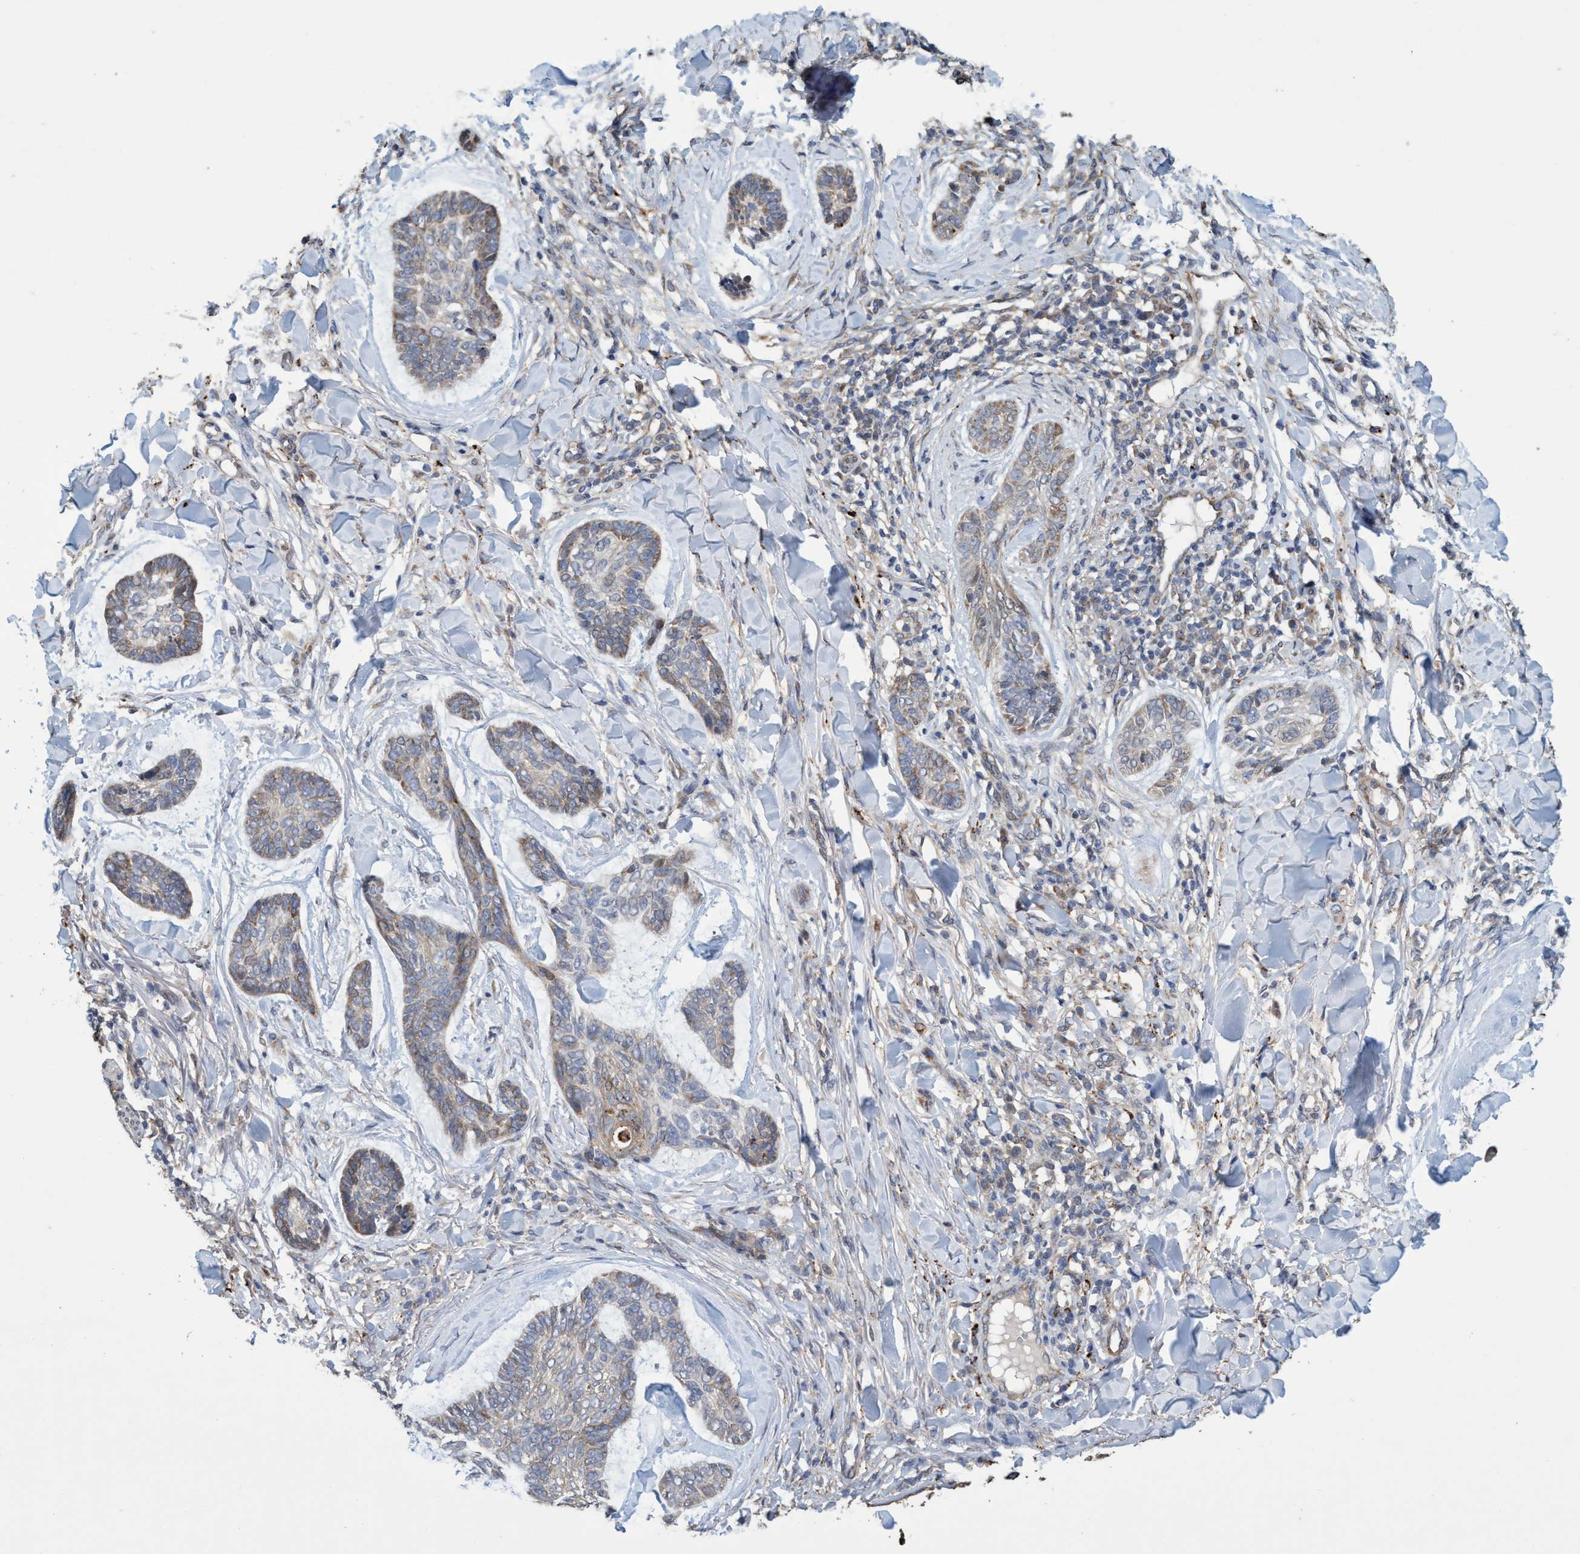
{"staining": {"intensity": "weak", "quantity": ">75%", "location": "cytoplasmic/membranous"}, "tissue": "skin cancer", "cell_type": "Tumor cells", "image_type": "cancer", "snomed": [{"axis": "morphology", "description": "Basal cell carcinoma"}, {"axis": "topography", "description": "Skin"}], "caption": "Immunohistochemical staining of human skin cancer demonstrates low levels of weak cytoplasmic/membranous protein expression in about >75% of tumor cells. (DAB (3,3'-diaminobenzidine) = brown stain, brightfield microscopy at high magnification).", "gene": "BBS9", "patient": {"sex": "male", "age": 43}}